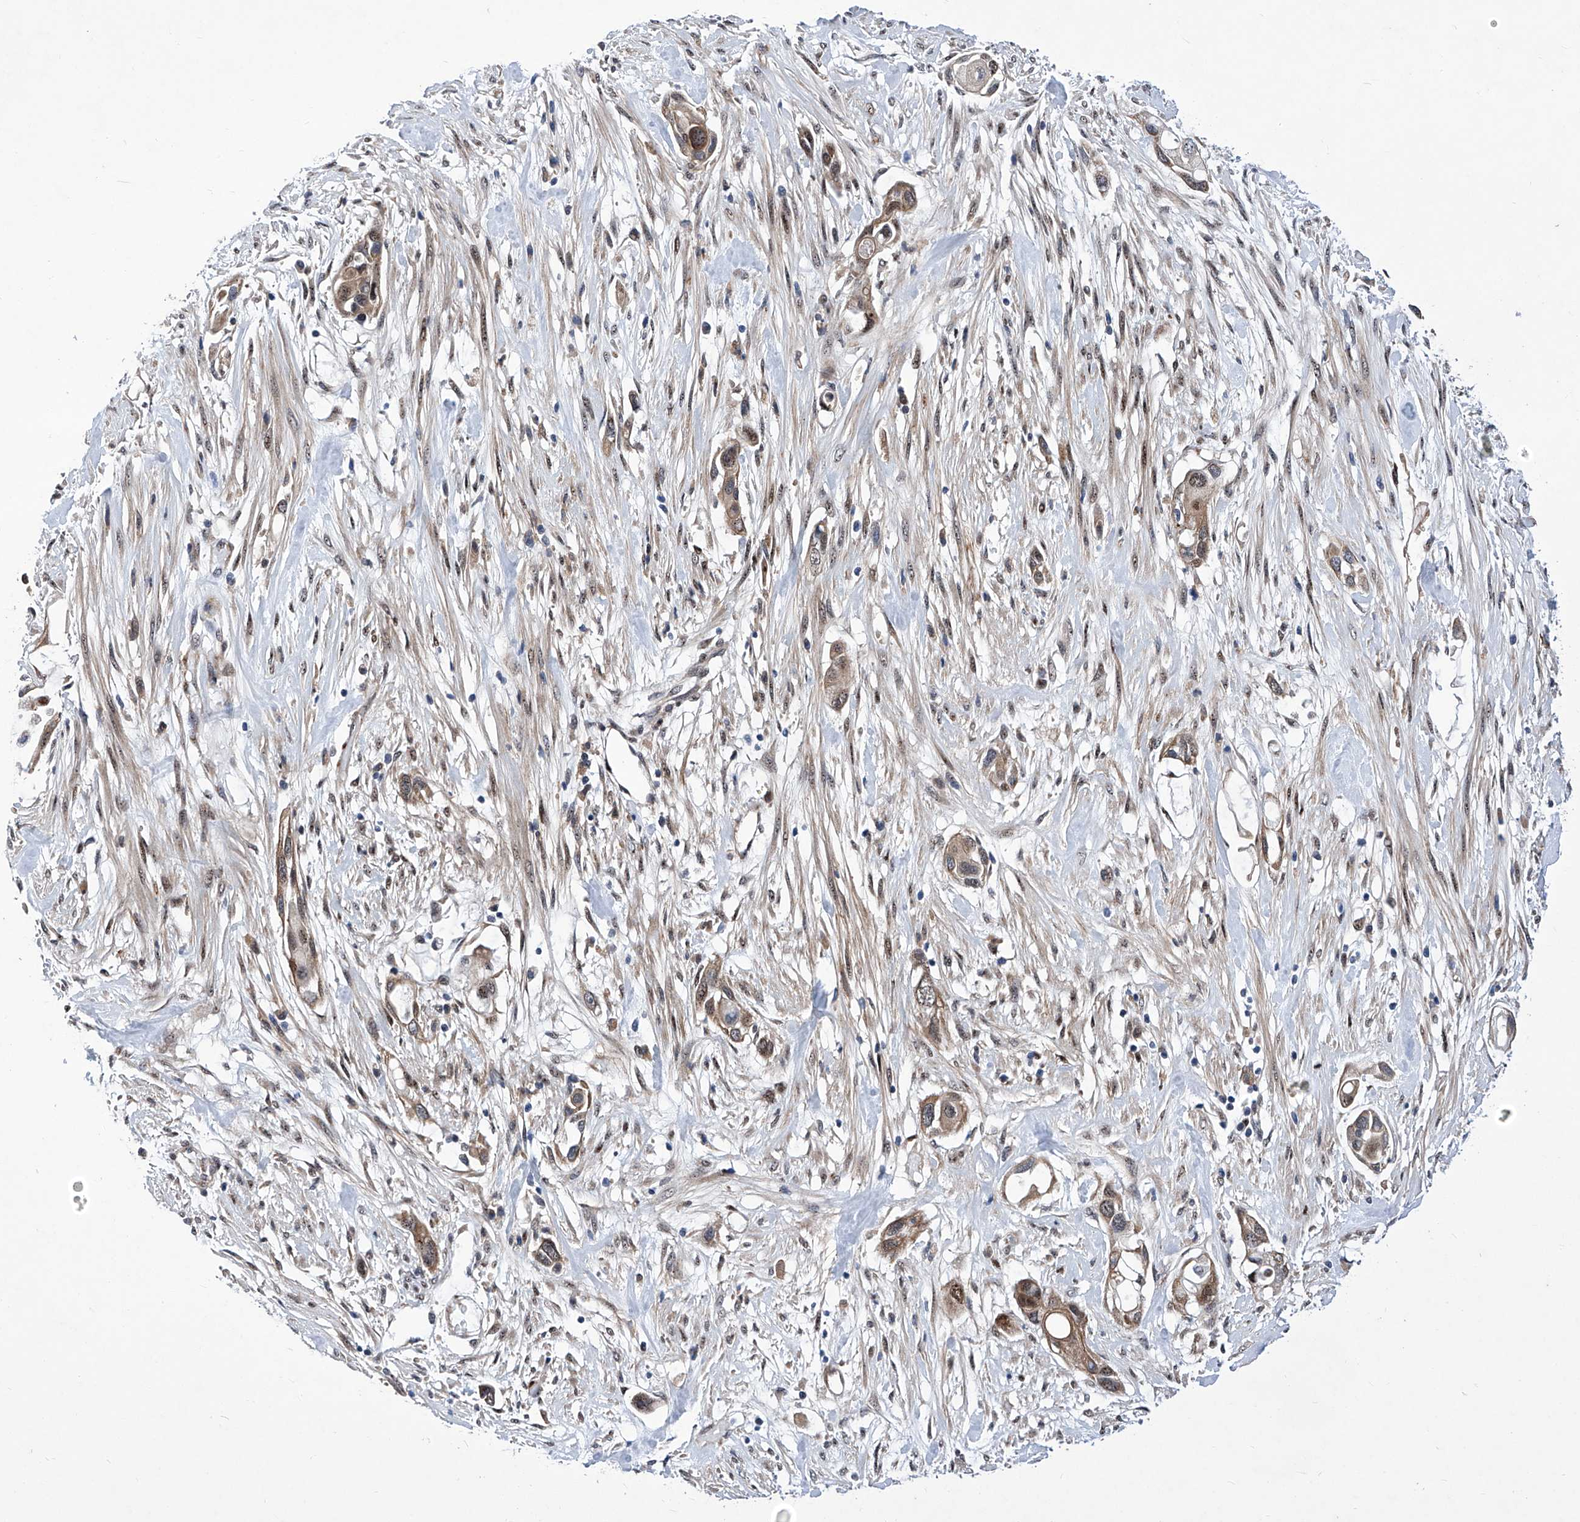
{"staining": {"intensity": "moderate", "quantity": ">75%", "location": "cytoplasmic/membranous"}, "tissue": "pancreatic cancer", "cell_type": "Tumor cells", "image_type": "cancer", "snomed": [{"axis": "morphology", "description": "Adenocarcinoma, NOS"}, {"axis": "topography", "description": "Pancreas"}], "caption": "IHC (DAB) staining of human pancreatic cancer exhibits moderate cytoplasmic/membranous protein staining in about >75% of tumor cells. (brown staining indicates protein expression, while blue staining denotes nuclei).", "gene": "KTI12", "patient": {"sex": "female", "age": 60}}